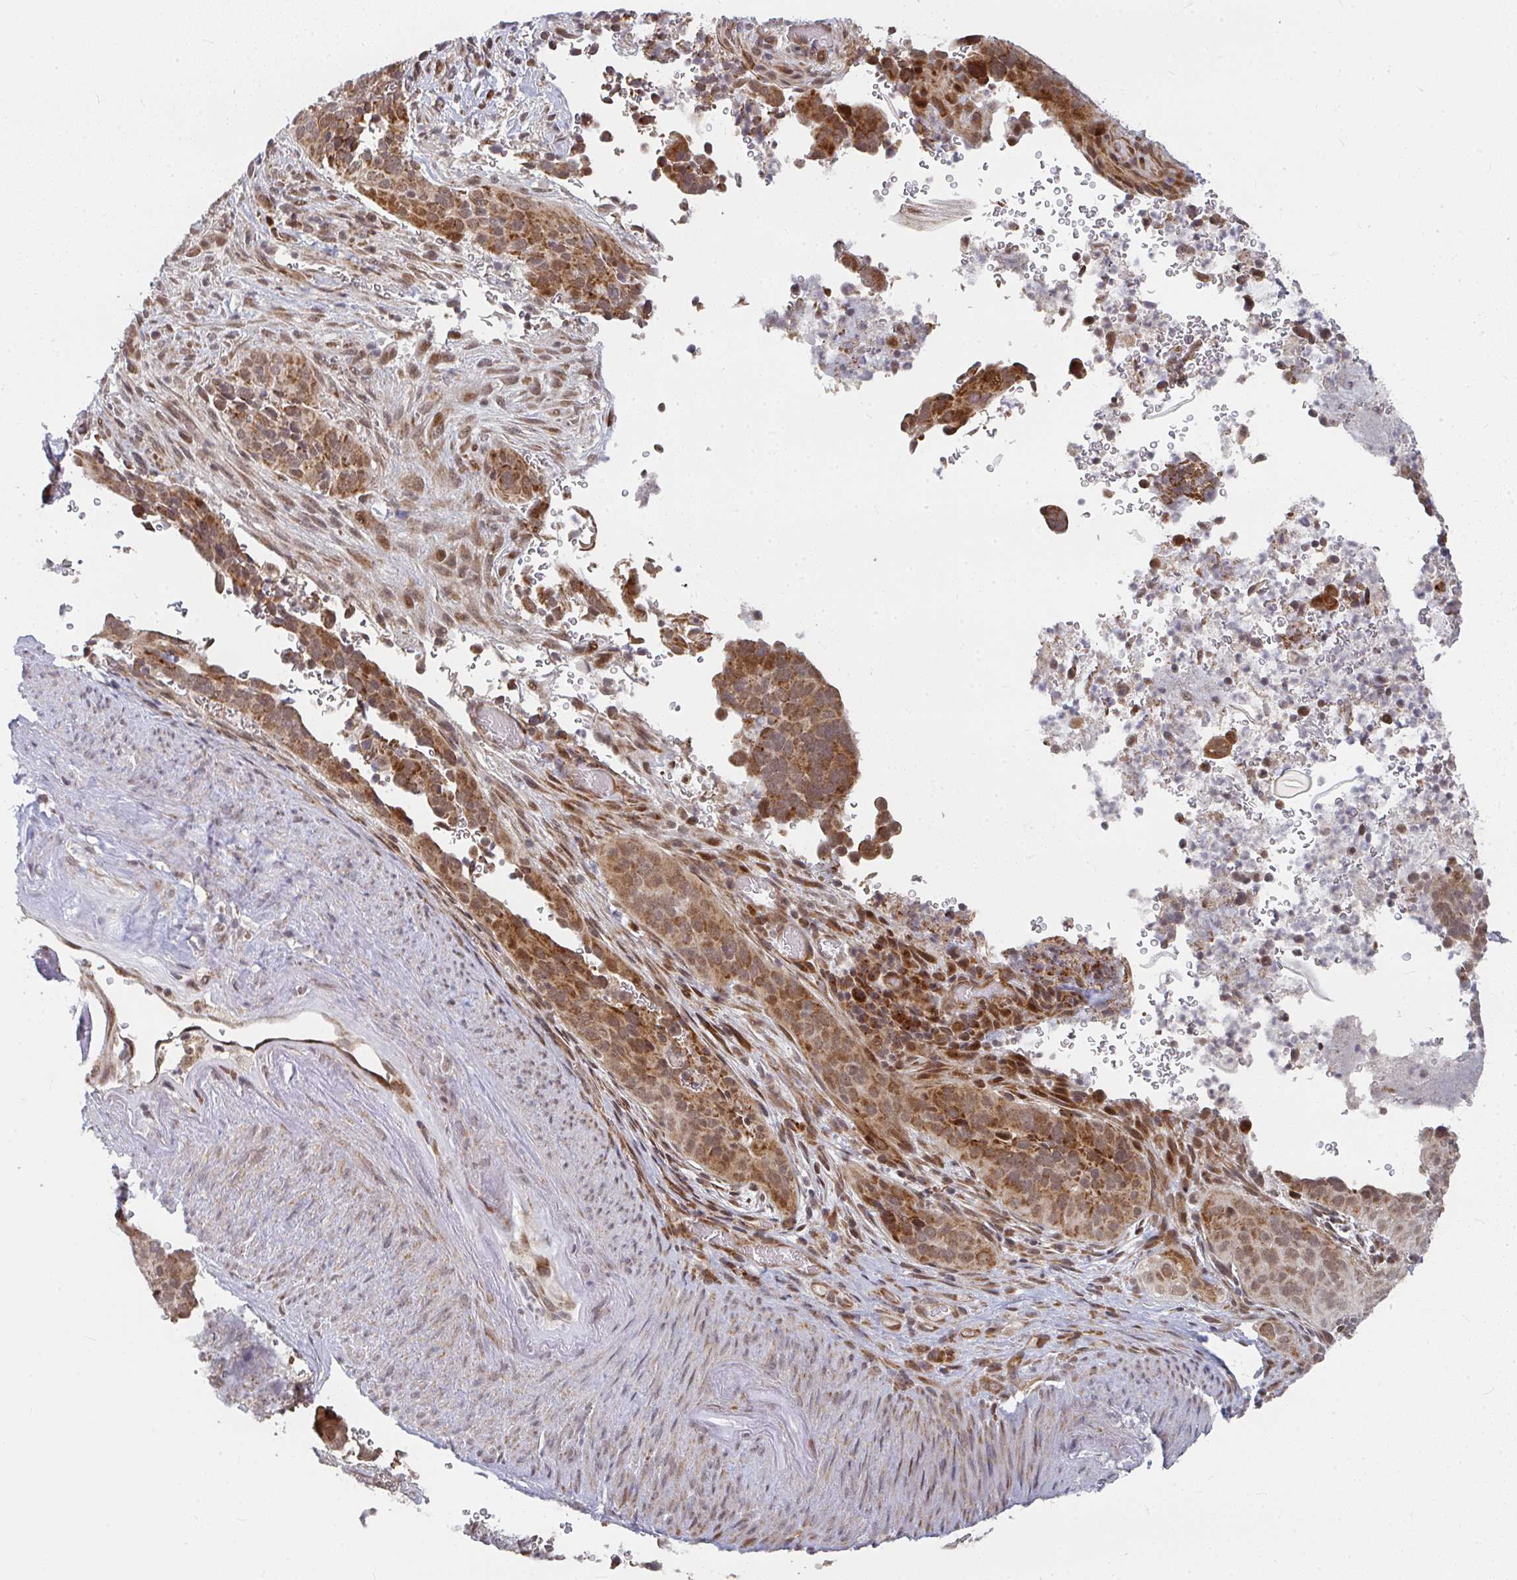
{"staining": {"intensity": "moderate", "quantity": ">75%", "location": "cytoplasmic/membranous,nuclear"}, "tissue": "cervical cancer", "cell_type": "Tumor cells", "image_type": "cancer", "snomed": [{"axis": "morphology", "description": "Squamous cell carcinoma, NOS"}, {"axis": "topography", "description": "Cervix"}], "caption": "Tumor cells exhibit moderate cytoplasmic/membranous and nuclear expression in about >75% of cells in cervical cancer. (IHC, brightfield microscopy, high magnification).", "gene": "RBBP5", "patient": {"sex": "female", "age": 38}}